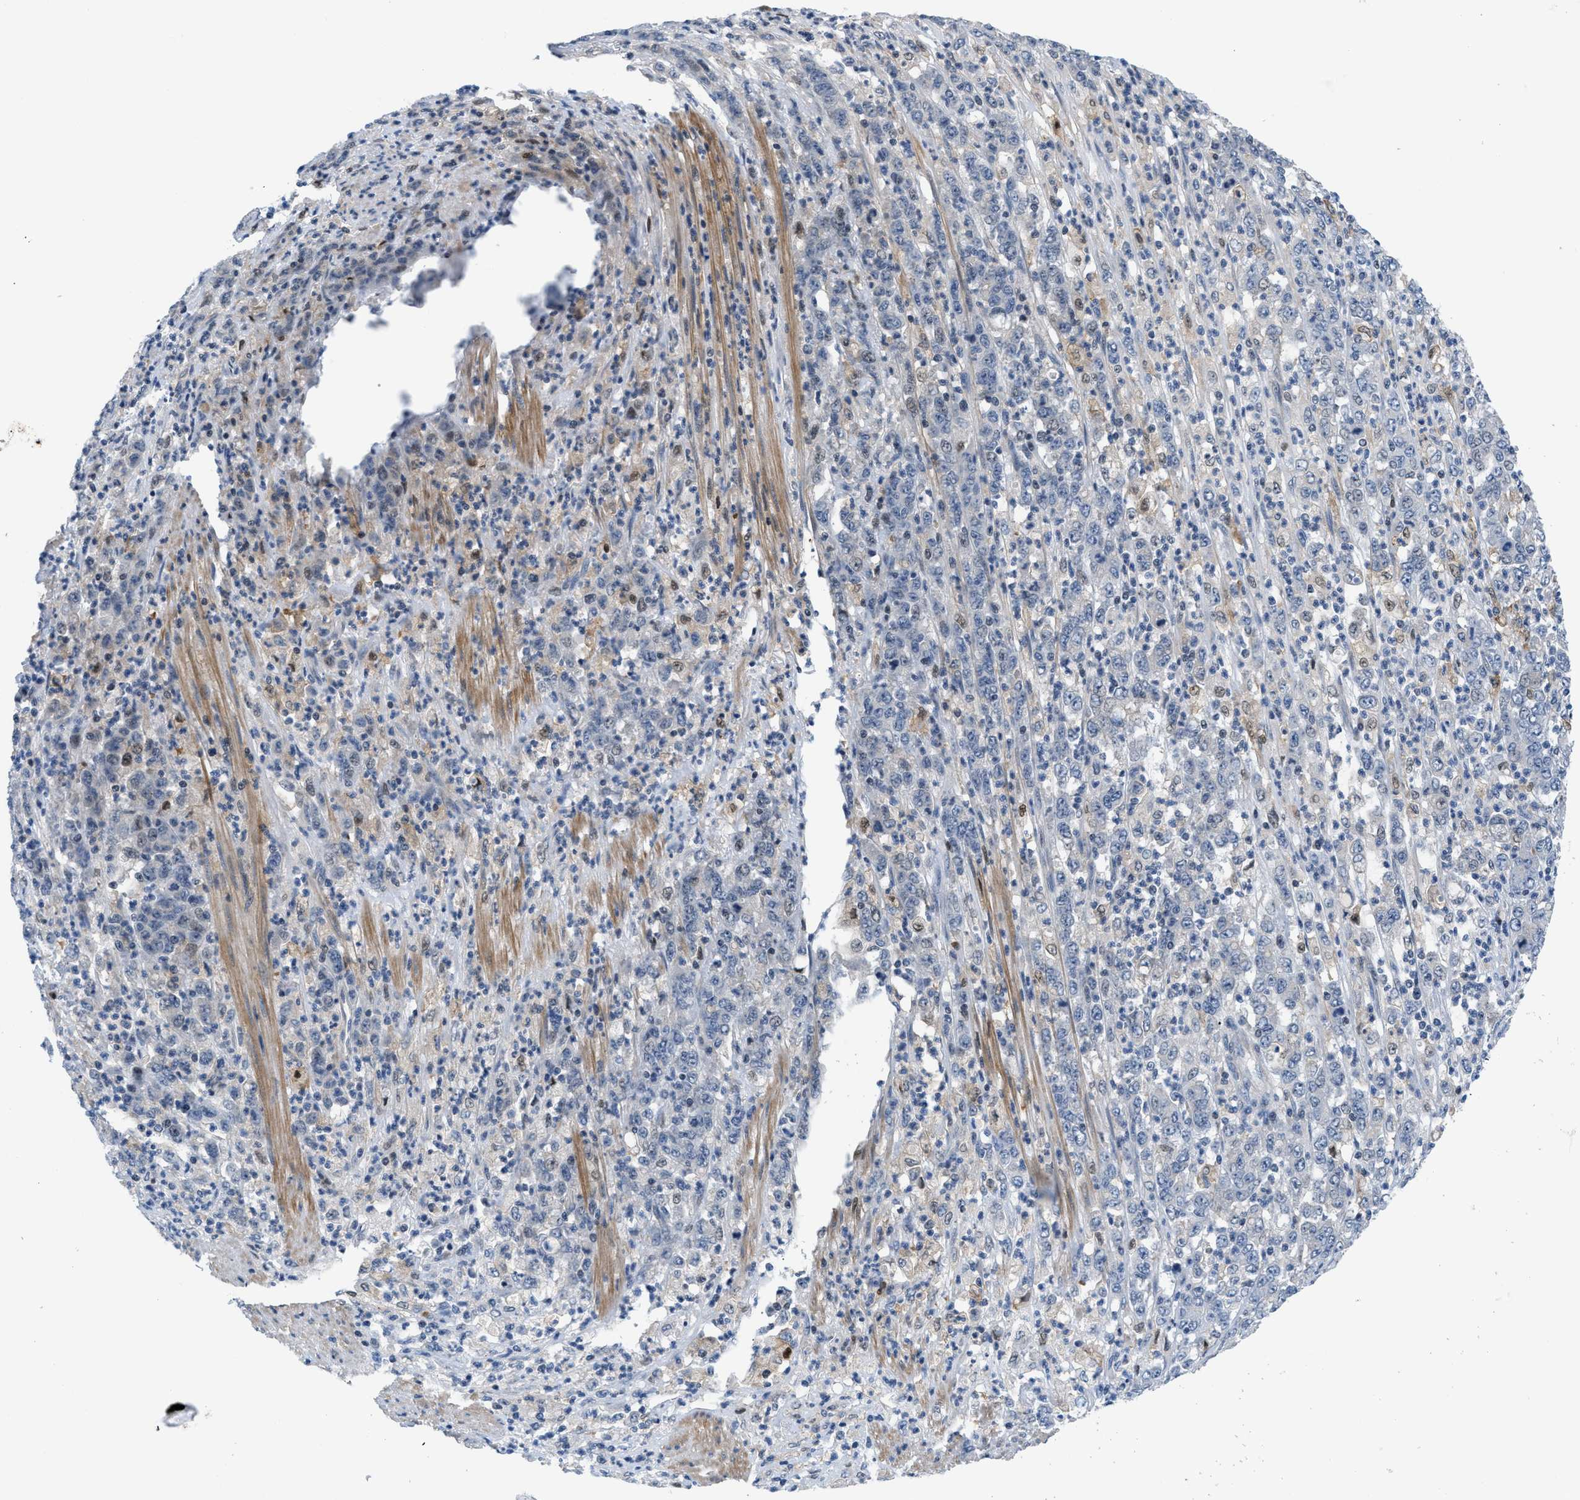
{"staining": {"intensity": "moderate", "quantity": "<25%", "location": "cytoplasmic/membranous,nuclear"}, "tissue": "stomach cancer", "cell_type": "Tumor cells", "image_type": "cancer", "snomed": [{"axis": "morphology", "description": "Adenocarcinoma, NOS"}, {"axis": "topography", "description": "Stomach, lower"}], "caption": "IHC micrograph of neoplastic tissue: human stomach adenocarcinoma stained using IHC displays low levels of moderate protein expression localized specifically in the cytoplasmic/membranous and nuclear of tumor cells, appearing as a cytoplasmic/membranous and nuclear brown color.", "gene": "FDCSP", "patient": {"sex": "female", "age": 71}}